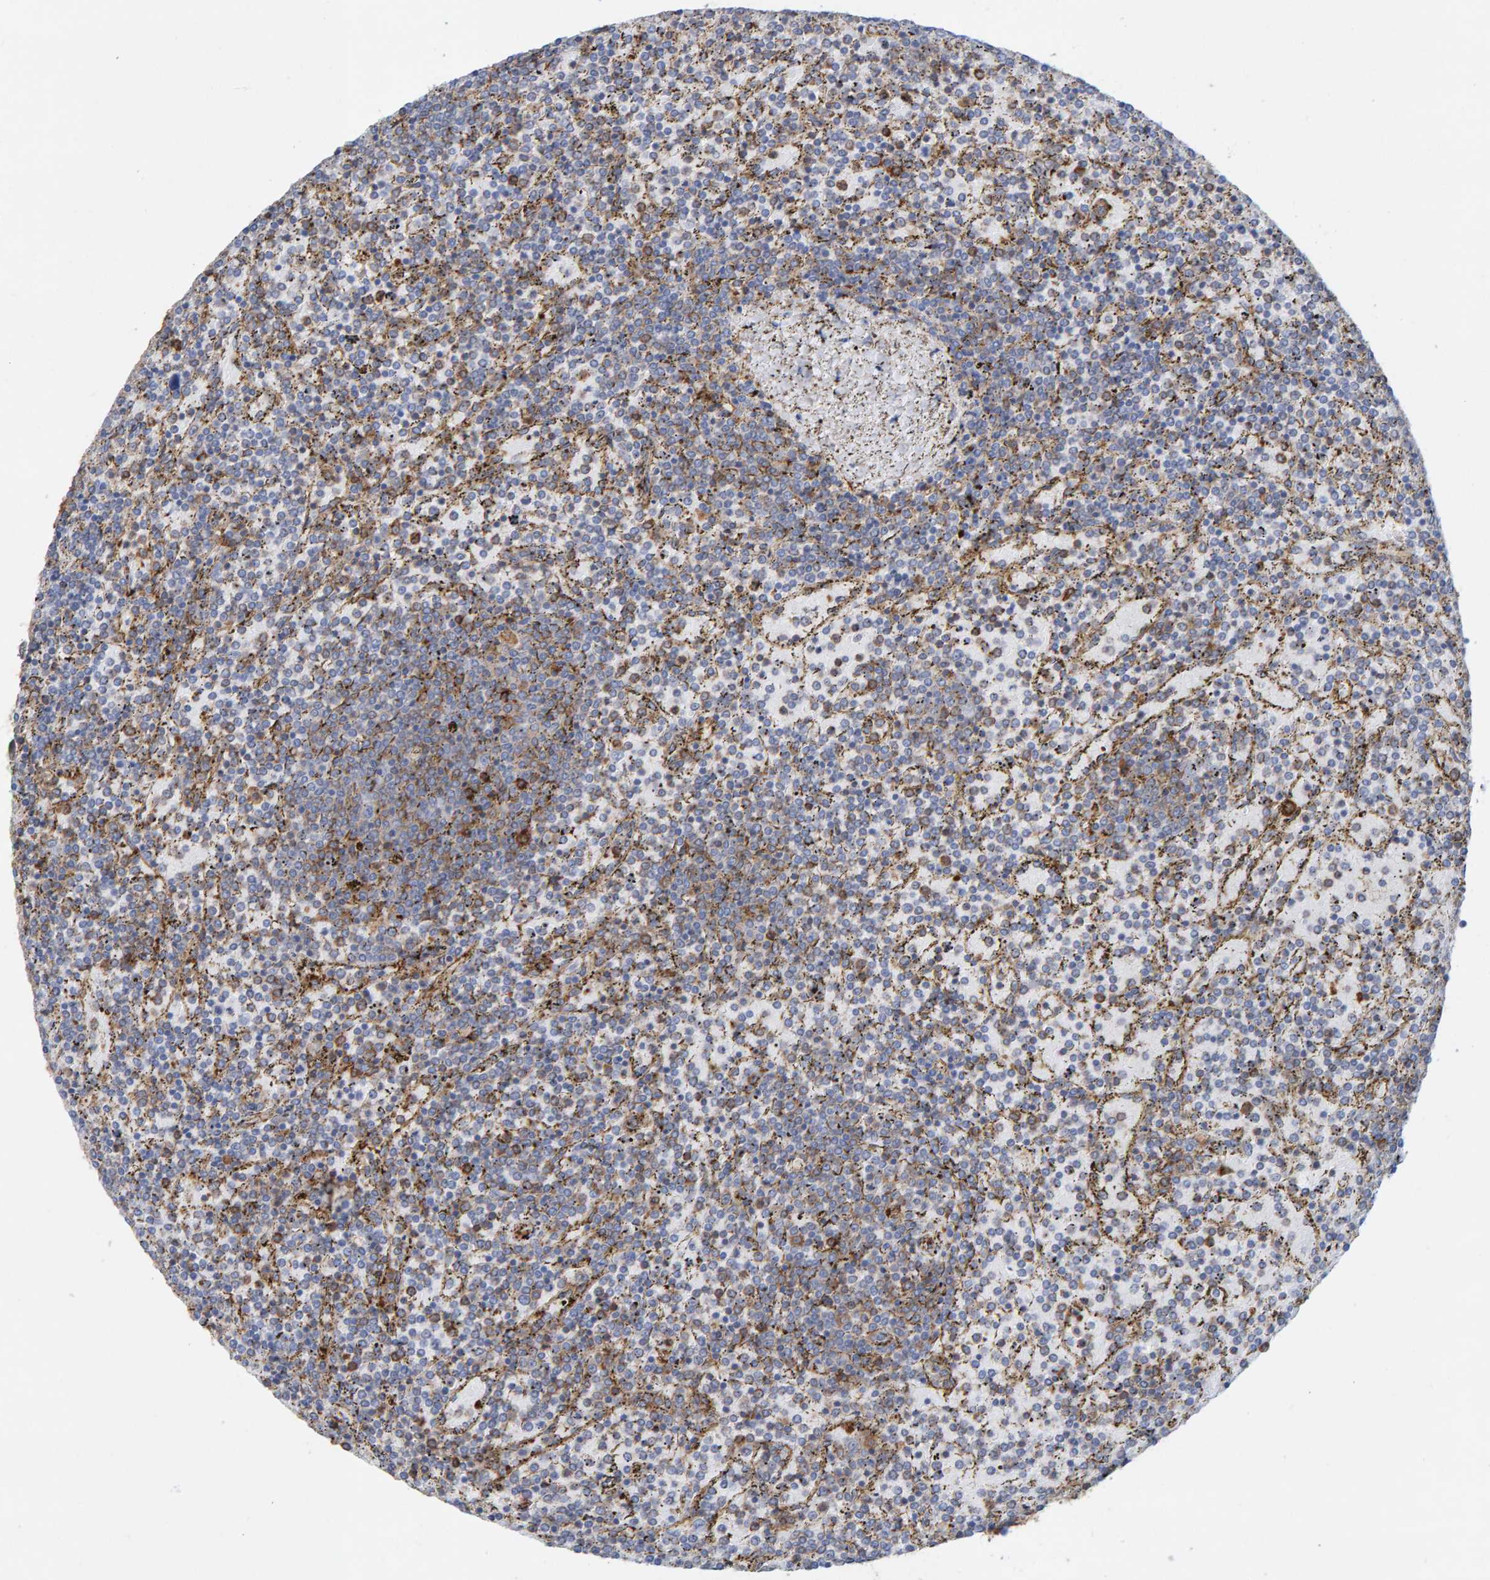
{"staining": {"intensity": "negative", "quantity": "none", "location": "none"}, "tissue": "lymphoma", "cell_type": "Tumor cells", "image_type": "cancer", "snomed": [{"axis": "morphology", "description": "Malignant lymphoma, non-Hodgkin's type, Low grade"}, {"axis": "topography", "description": "Spleen"}], "caption": "Low-grade malignant lymphoma, non-Hodgkin's type stained for a protein using IHC displays no positivity tumor cells.", "gene": "MVP", "patient": {"sex": "female", "age": 77}}